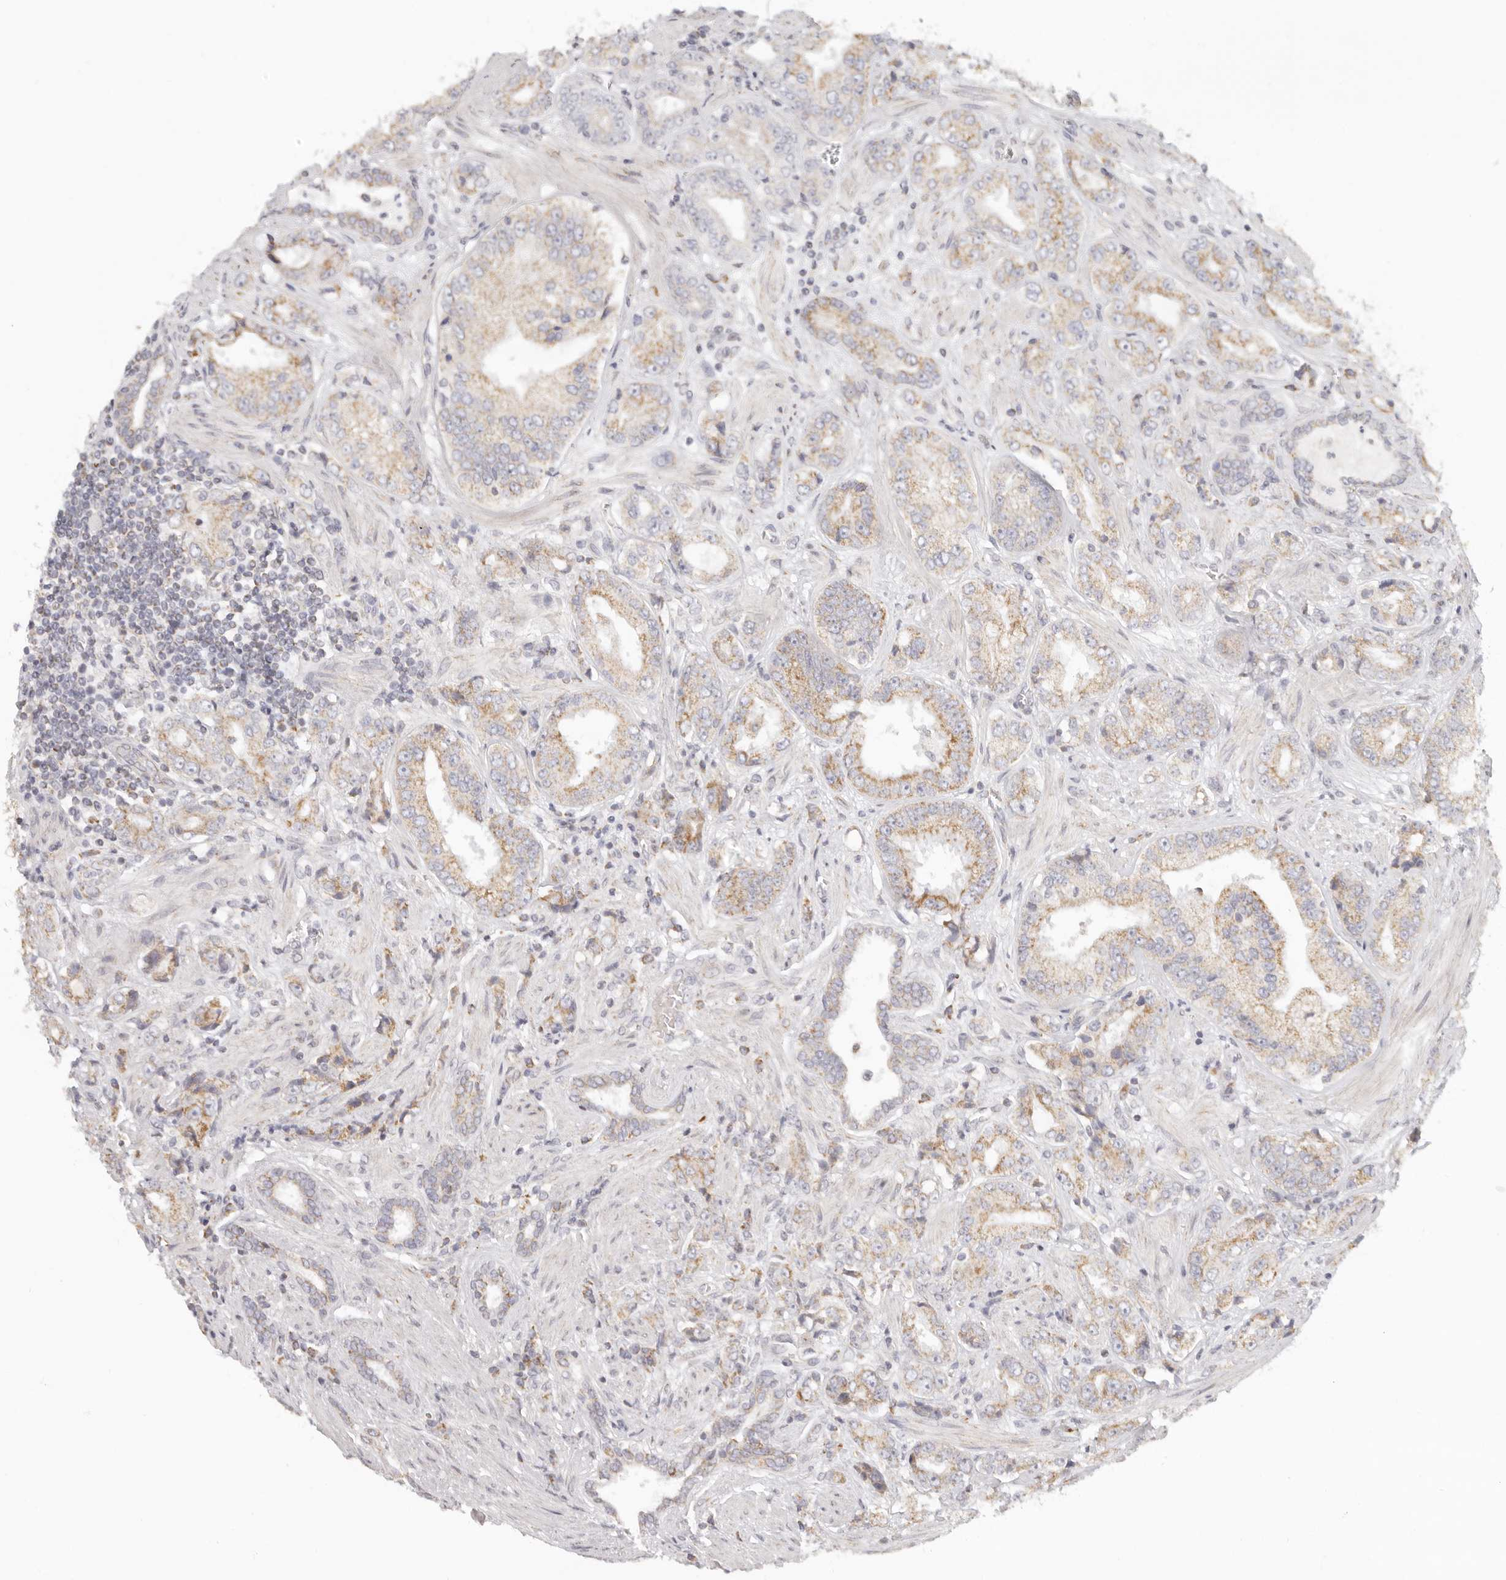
{"staining": {"intensity": "moderate", "quantity": ">75%", "location": "cytoplasmic/membranous"}, "tissue": "prostate cancer", "cell_type": "Tumor cells", "image_type": "cancer", "snomed": [{"axis": "morphology", "description": "Adenocarcinoma, High grade"}, {"axis": "topography", "description": "Prostate"}], "caption": "This histopathology image shows prostate cancer stained with IHC to label a protein in brown. The cytoplasmic/membranous of tumor cells show moderate positivity for the protein. Nuclei are counter-stained blue.", "gene": "KDF1", "patient": {"sex": "male", "age": 61}}